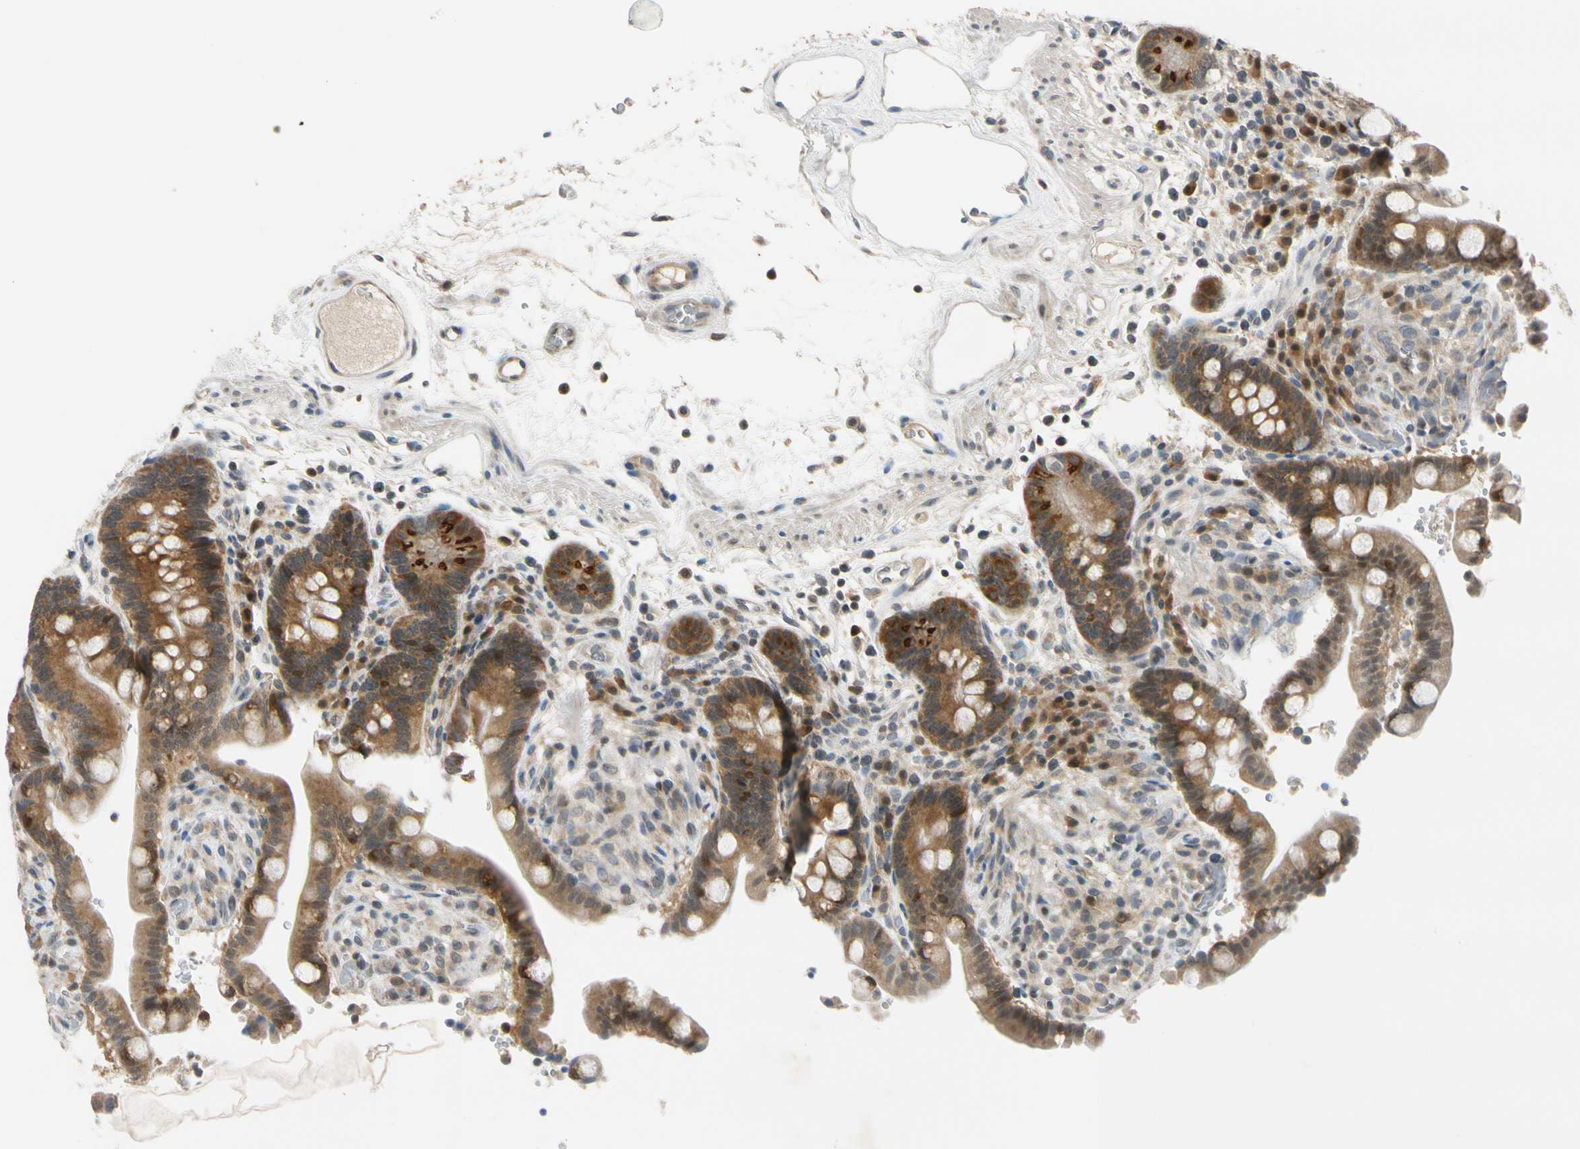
{"staining": {"intensity": "weak", "quantity": ">75%", "location": "cytoplasmic/membranous"}, "tissue": "colon", "cell_type": "Endothelial cells", "image_type": "normal", "snomed": [{"axis": "morphology", "description": "Normal tissue, NOS"}, {"axis": "topography", "description": "Colon"}], "caption": "Immunohistochemical staining of normal colon demonstrates weak cytoplasmic/membranous protein positivity in about >75% of endothelial cells.", "gene": "RPS6KB2", "patient": {"sex": "male", "age": 73}}